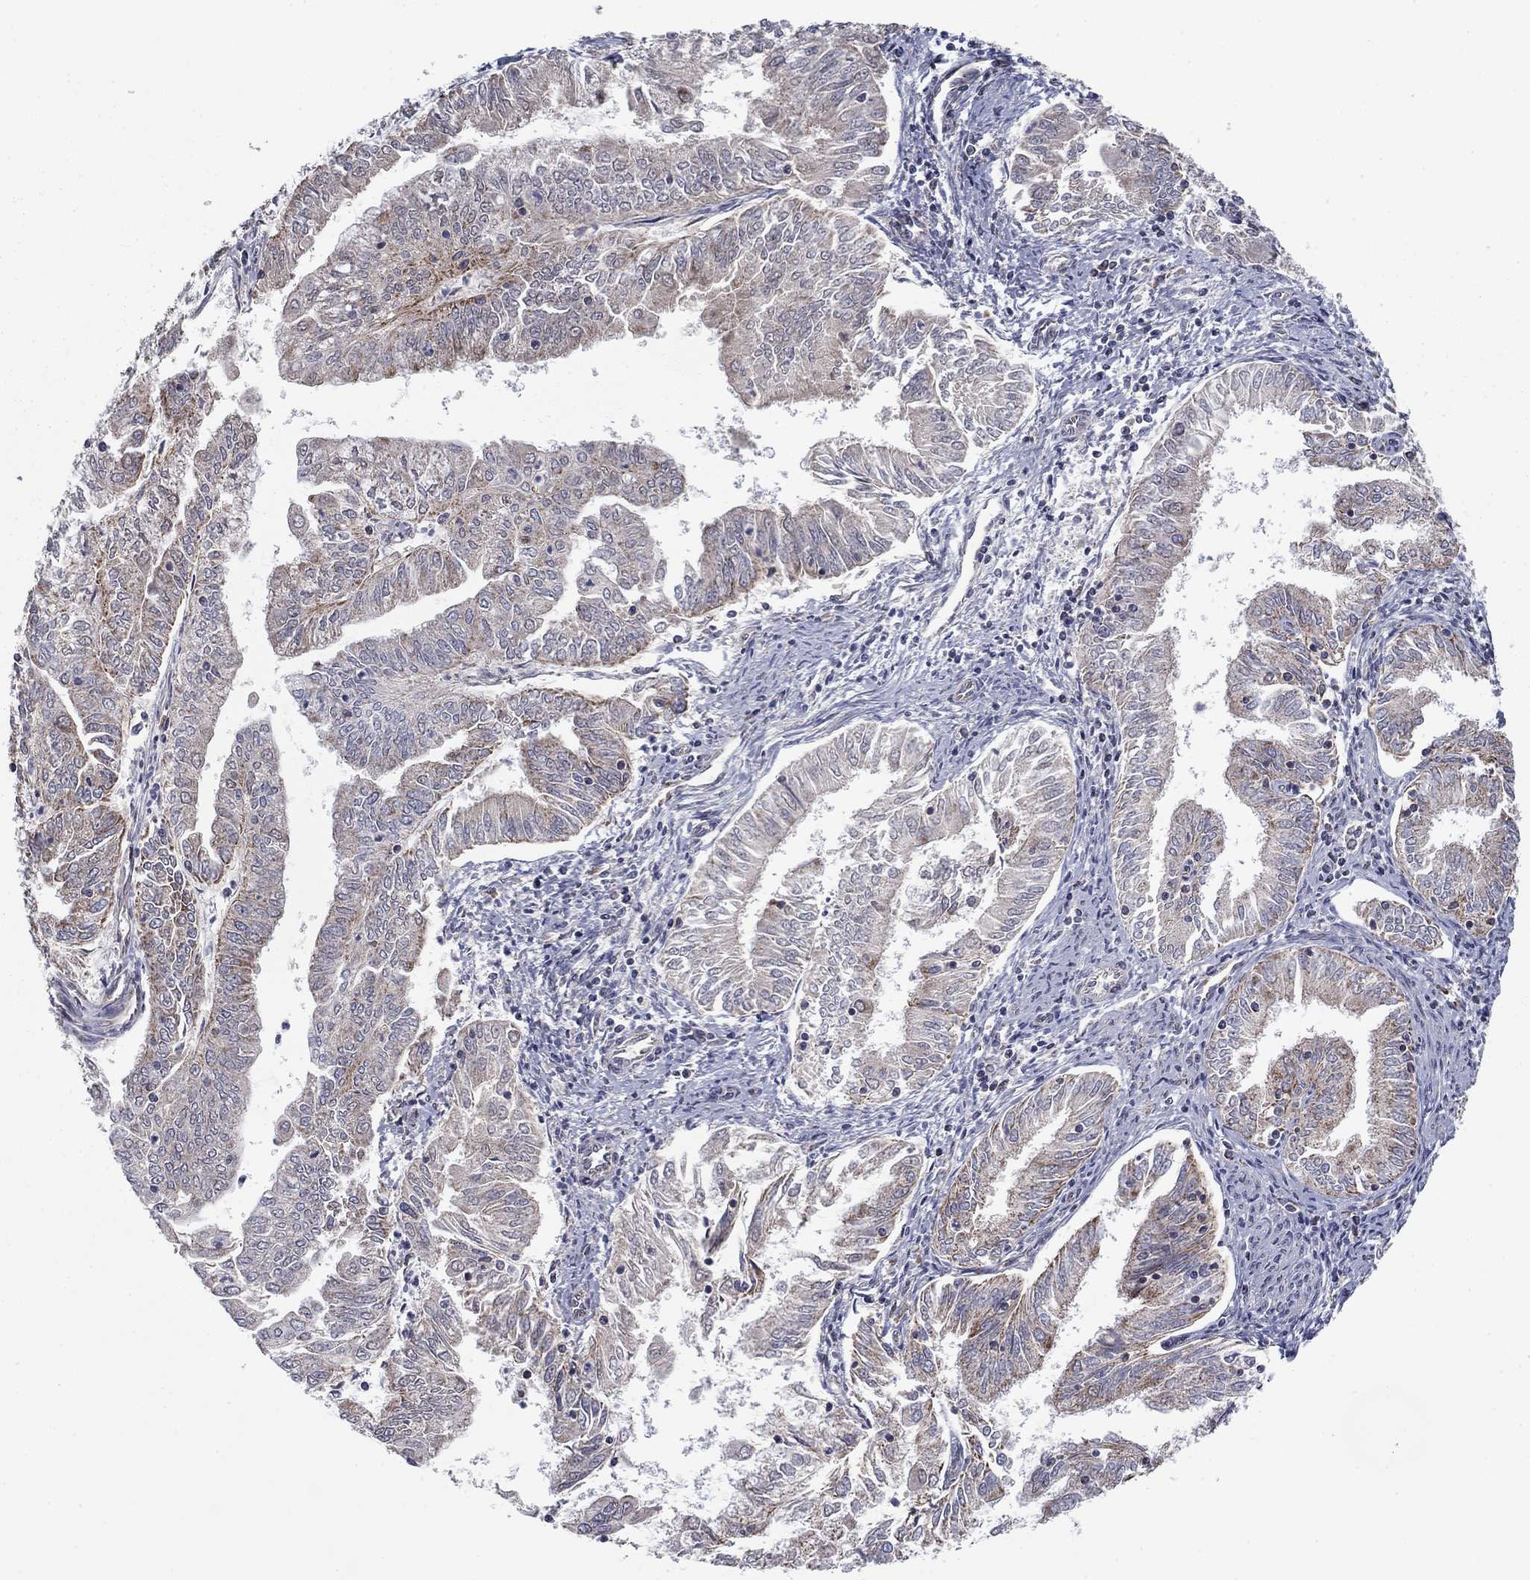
{"staining": {"intensity": "weak", "quantity": "<25%", "location": "cytoplasmic/membranous"}, "tissue": "endometrial cancer", "cell_type": "Tumor cells", "image_type": "cancer", "snomed": [{"axis": "morphology", "description": "Adenocarcinoma, NOS"}, {"axis": "topography", "description": "Endometrium"}], "caption": "This histopathology image is of adenocarcinoma (endometrial) stained with immunohistochemistry to label a protein in brown with the nuclei are counter-stained blue. There is no positivity in tumor cells. (DAB immunohistochemistry (IHC) visualized using brightfield microscopy, high magnification).", "gene": "NDUFV1", "patient": {"sex": "female", "age": 56}}